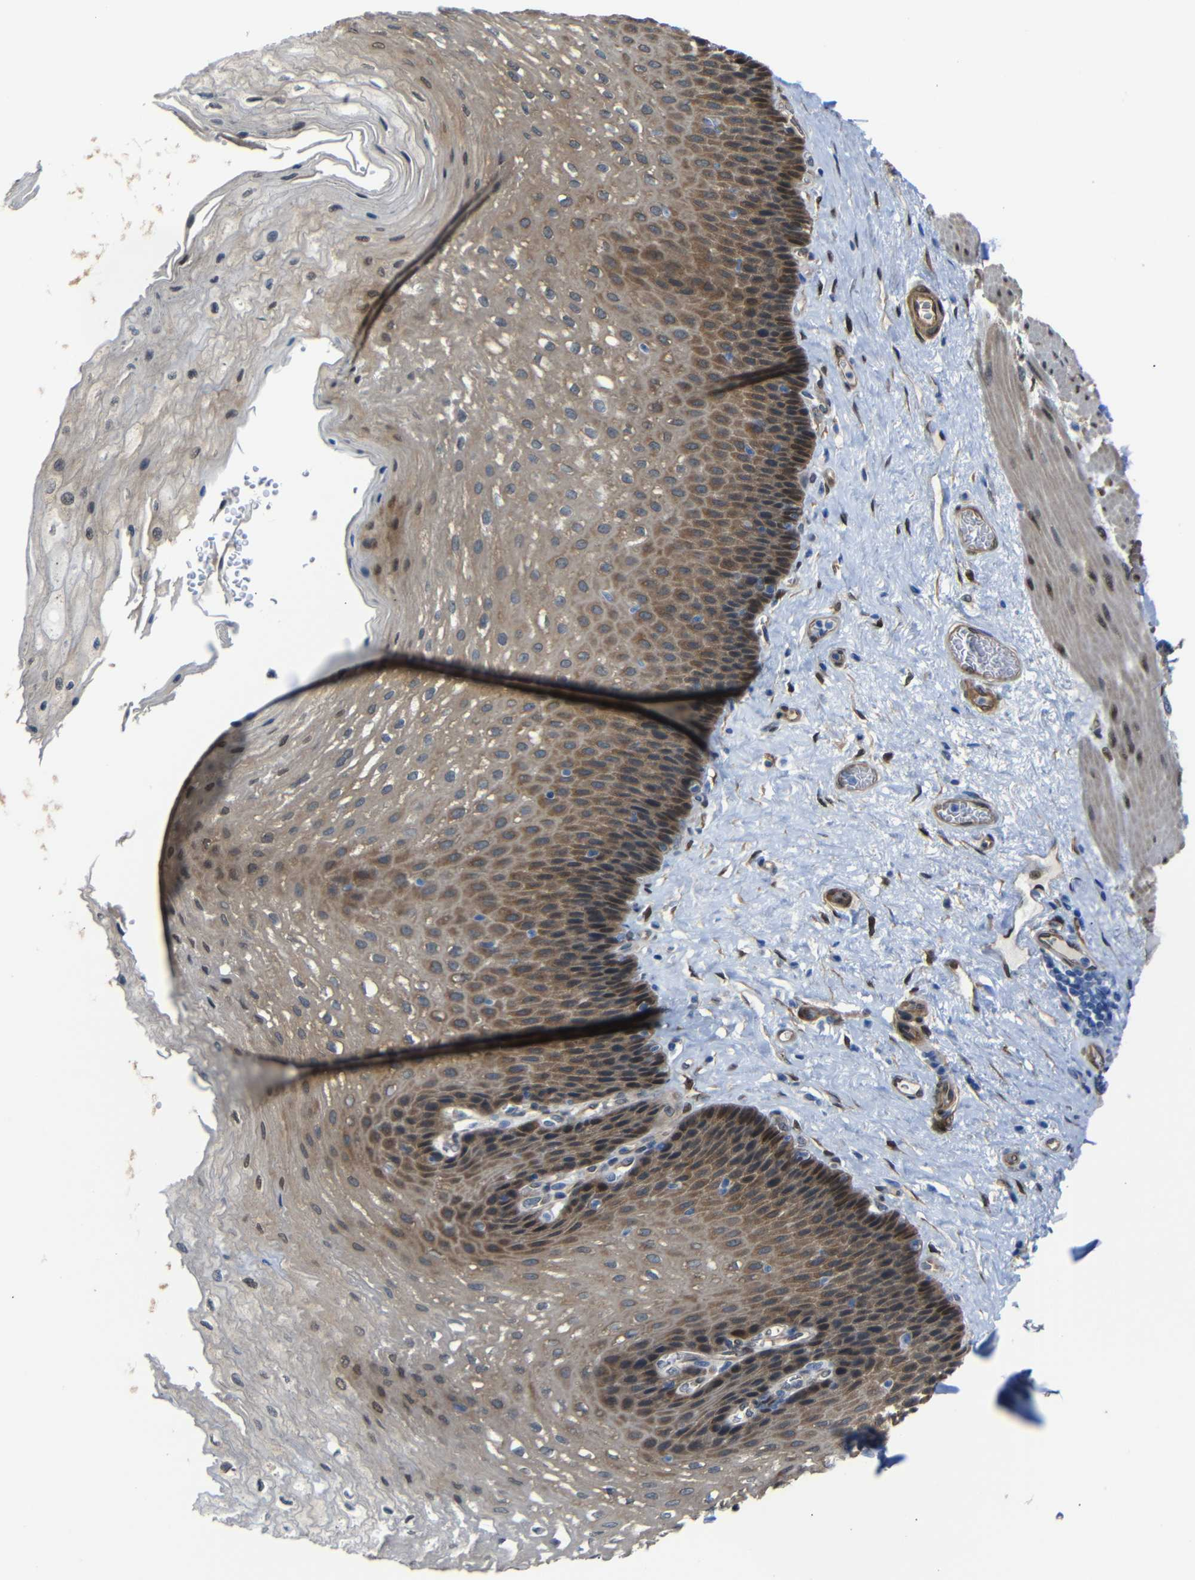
{"staining": {"intensity": "strong", "quantity": ">75%", "location": "cytoplasmic/membranous"}, "tissue": "esophagus", "cell_type": "Squamous epithelial cells", "image_type": "normal", "snomed": [{"axis": "morphology", "description": "Normal tissue, NOS"}, {"axis": "topography", "description": "Esophagus"}], "caption": "Immunohistochemical staining of unremarkable human esophagus exhibits high levels of strong cytoplasmic/membranous expression in approximately >75% of squamous epithelial cells. The staining was performed using DAB (3,3'-diaminobenzidine), with brown indicating positive protein expression. Nuclei are stained blue with hematoxylin.", "gene": "YAP1", "patient": {"sex": "female", "age": 72}}